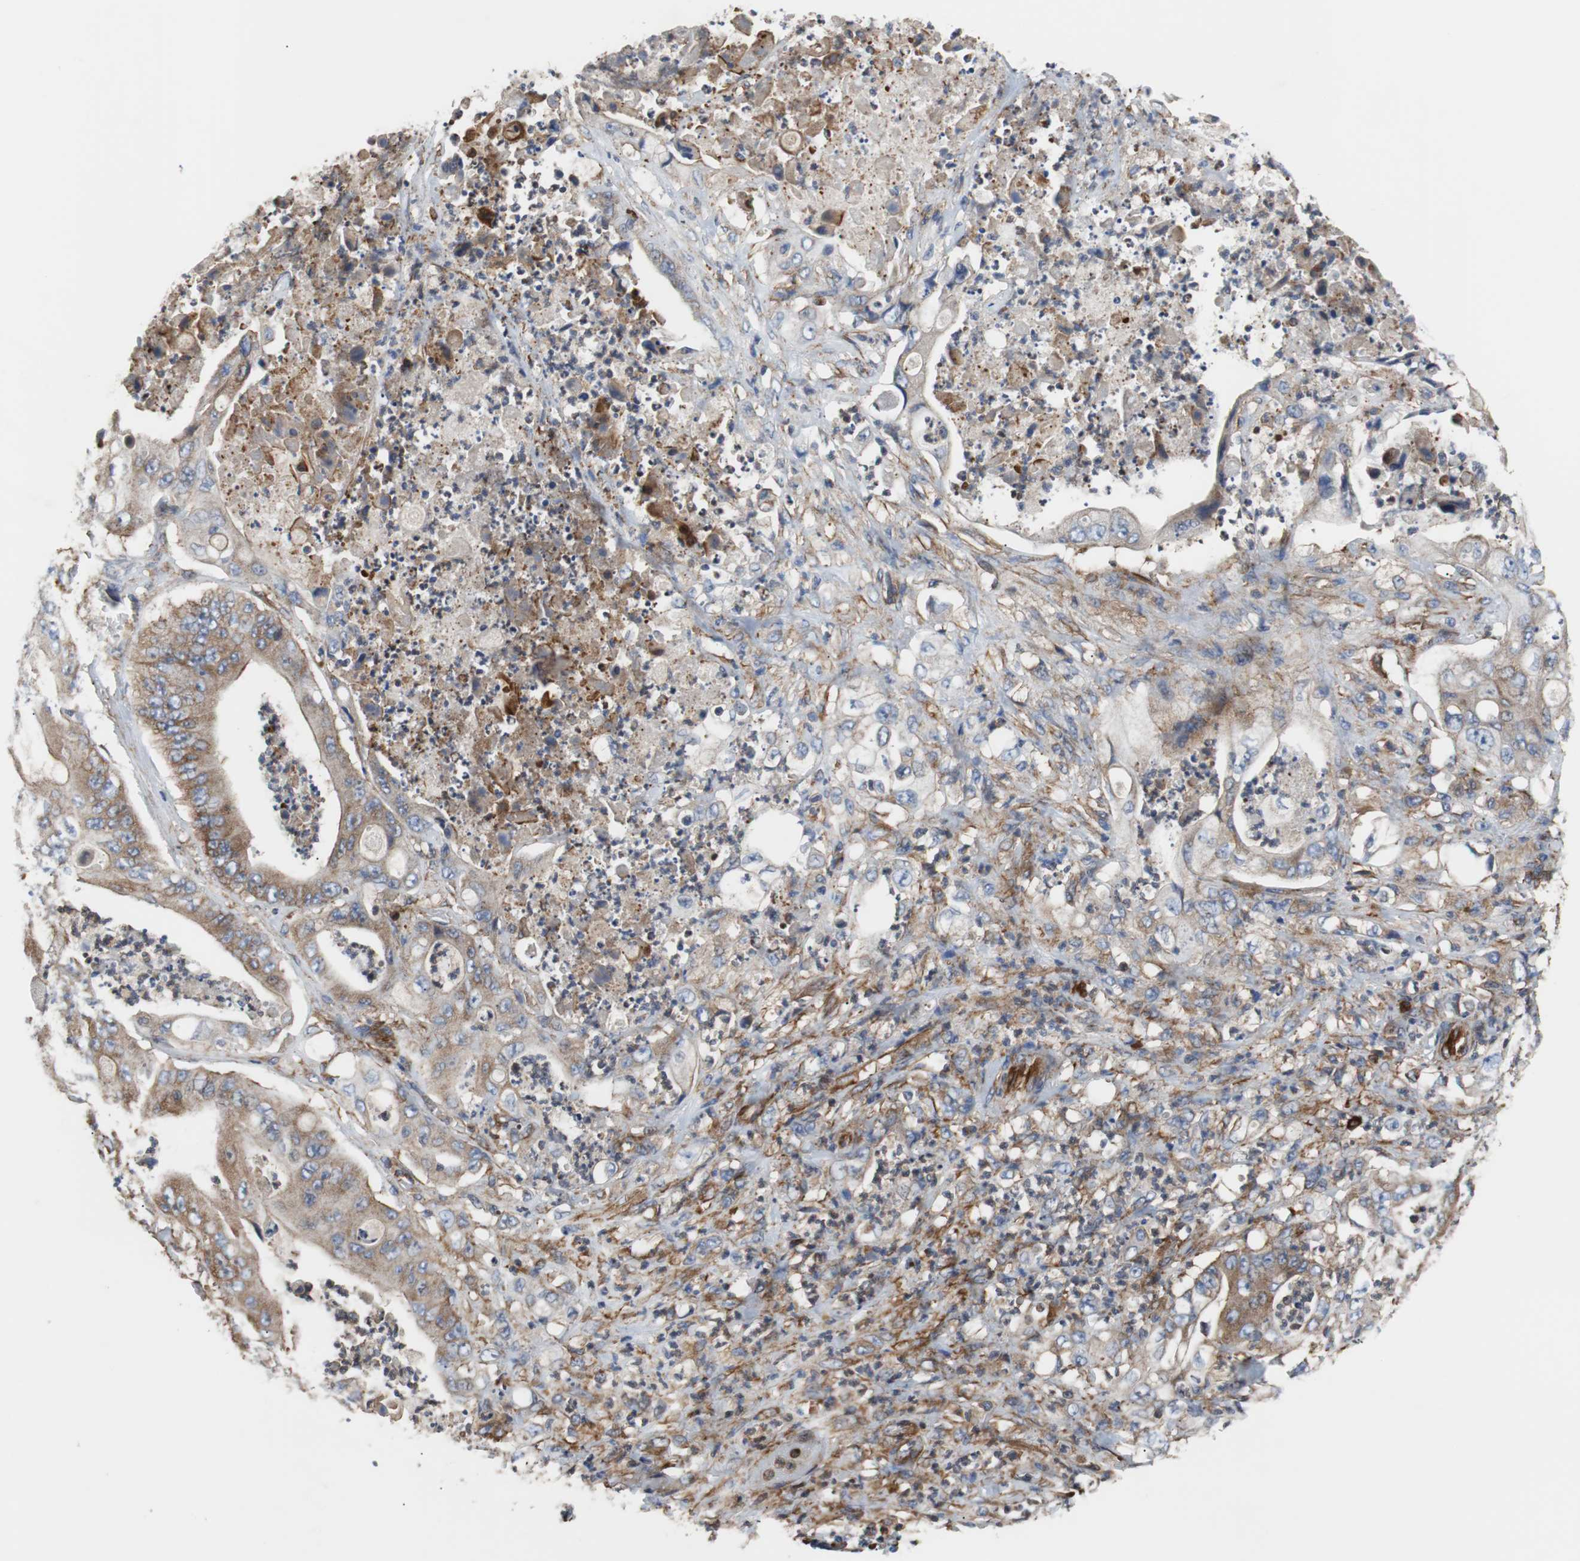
{"staining": {"intensity": "moderate", "quantity": ">75%", "location": "cytoplasmic/membranous"}, "tissue": "stomach cancer", "cell_type": "Tumor cells", "image_type": "cancer", "snomed": [{"axis": "morphology", "description": "Adenocarcinoma, NOS"}, {"axis": "topography", "description": "Stomach"}], "caption": "Protein staining displays moderate cytoplasmic/membranous expression in approximately >75% of tumor cells in stomach cancer (adenocarcinoma).", "gene": "PLCG2", "patient": {"sex": "female", "age": 73}}